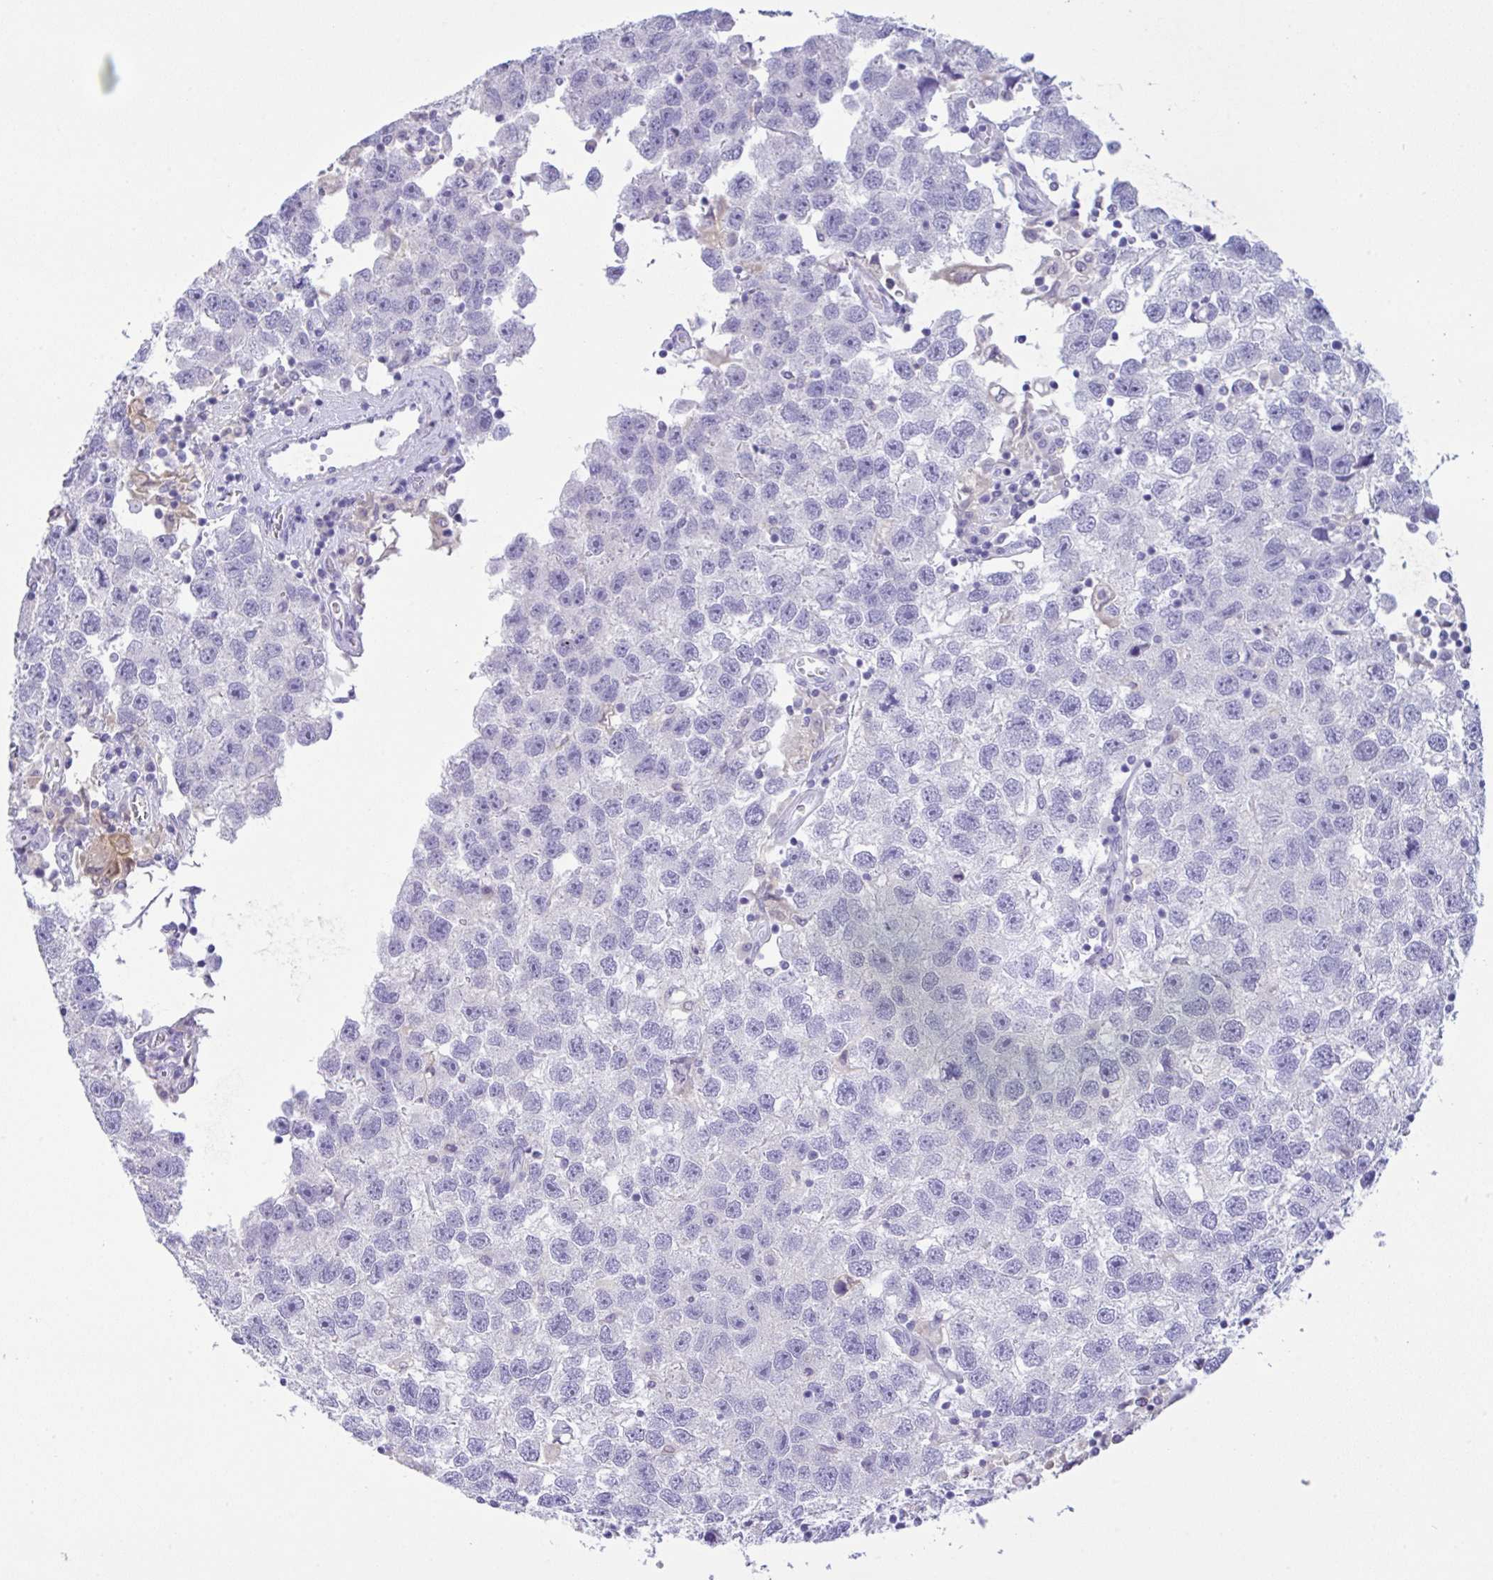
{"staining": {"intensity": "negative", "quantity": "none", "location": "none"}, "tissue": "testis cancer", "cell_type": "Tumor cells", "image_type": "cancer", "snomed": [{"axis": "morphology", "description": "Seminoma, NOS"}, {"axis": "topography", "description": "Testis"}], "caption": "Protein analysis of testis cancer displays no significant staining in tumor cells.", "gene": "NCF1", "patient": {"sex": "male", "age": 26}}